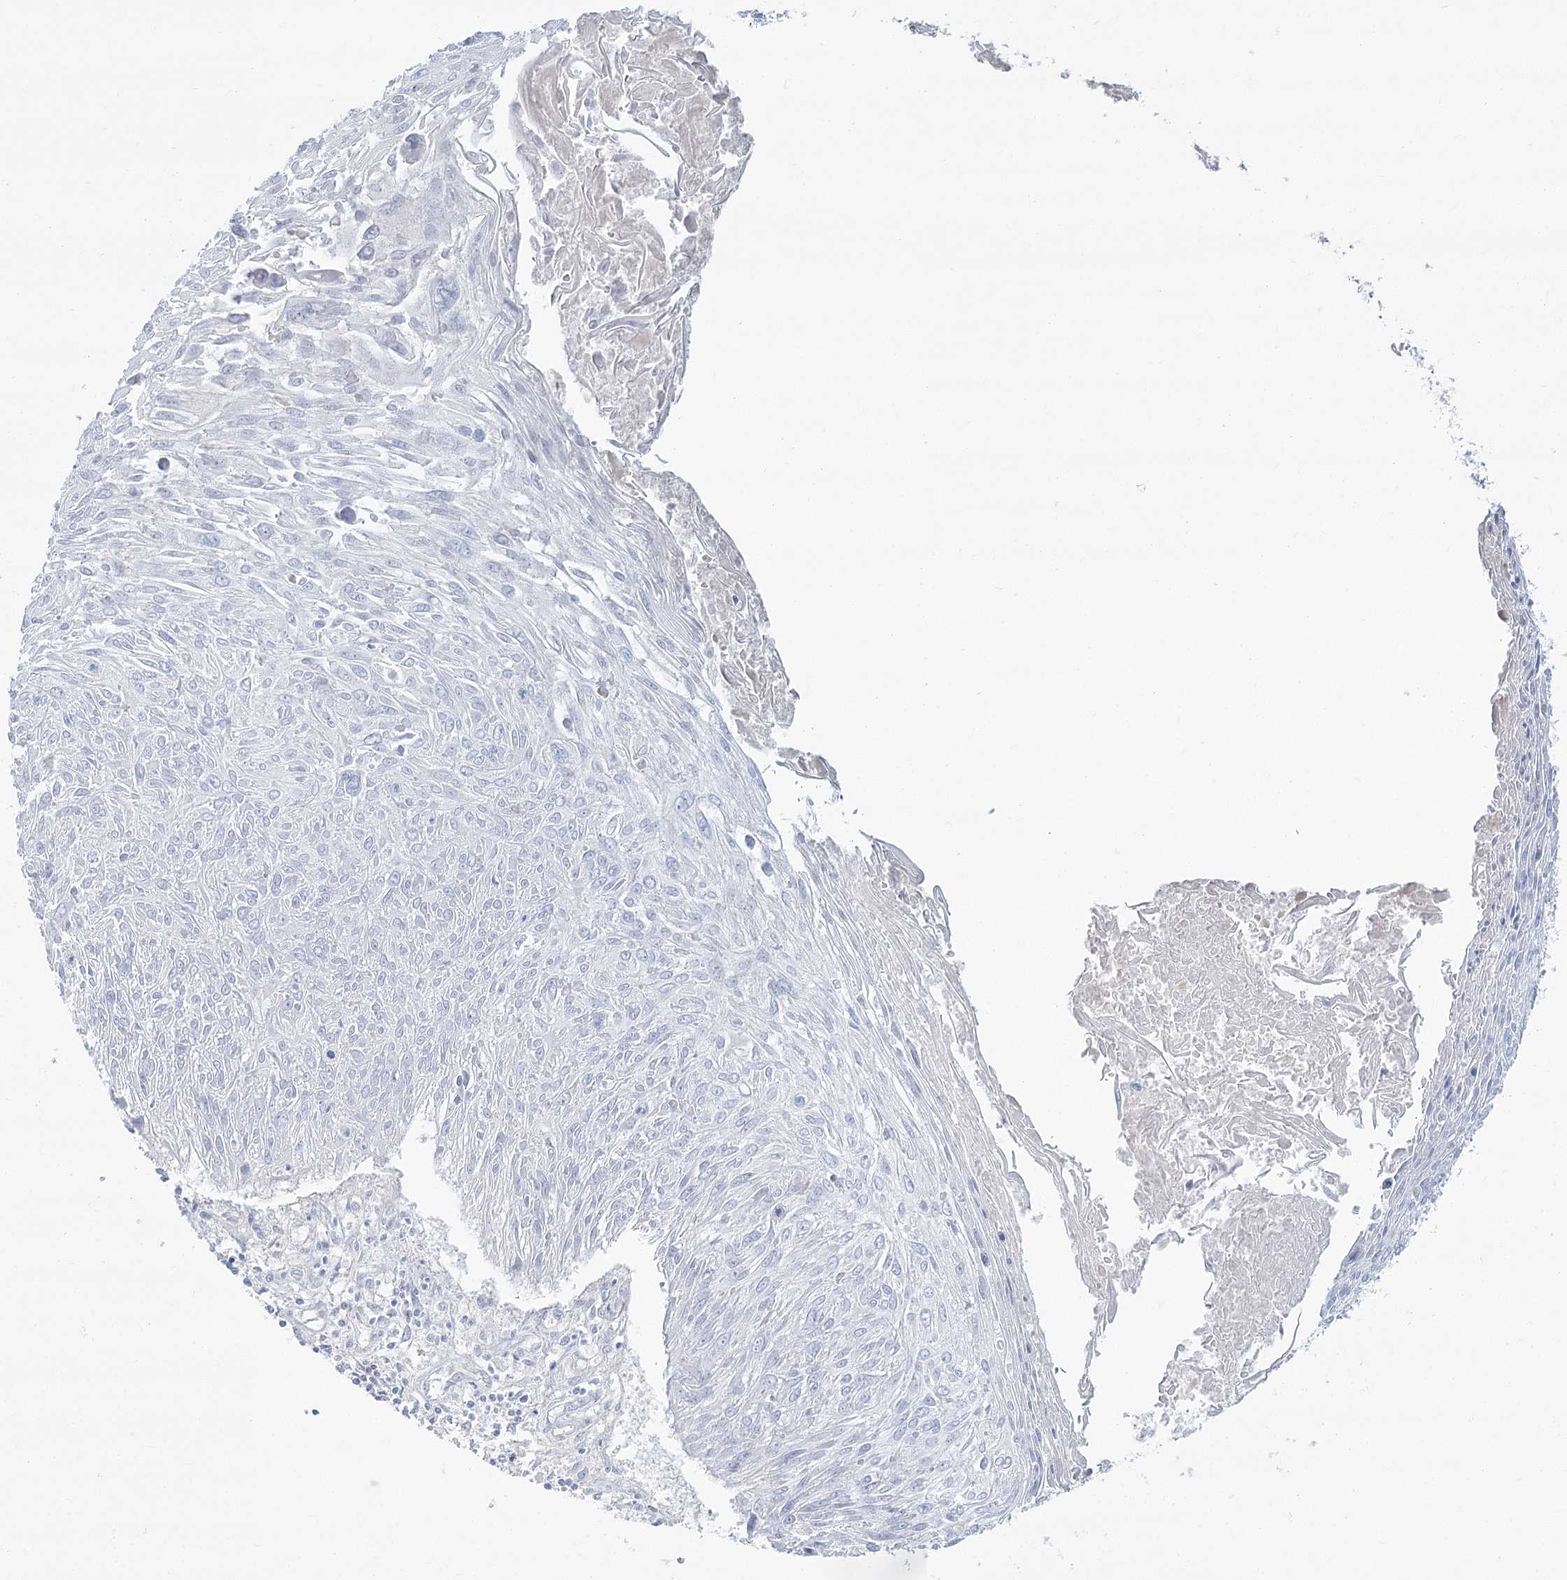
{"staining": {"intensity": "negative", "quantity": "none", "location": "none"}, "tissue": "cervical cancer", "cell_type": "Tumor cells", "image_type": "cancer", "snomed": [{"axis": "morphology", "description": "Squamous cell carcinoma, NOS"}, {"axis": "topography", "description": "Cervix"}], "caption": "IHC photomicrograph of neoplastic tissue: human cervical squamous cell carcinoma stained with DAB (3,3'-diaminobenzidine) exhibits no significant protein expression in tumor cells.", "gene": "DMGDH", "patient": {"sex": "female", "age": 51}}